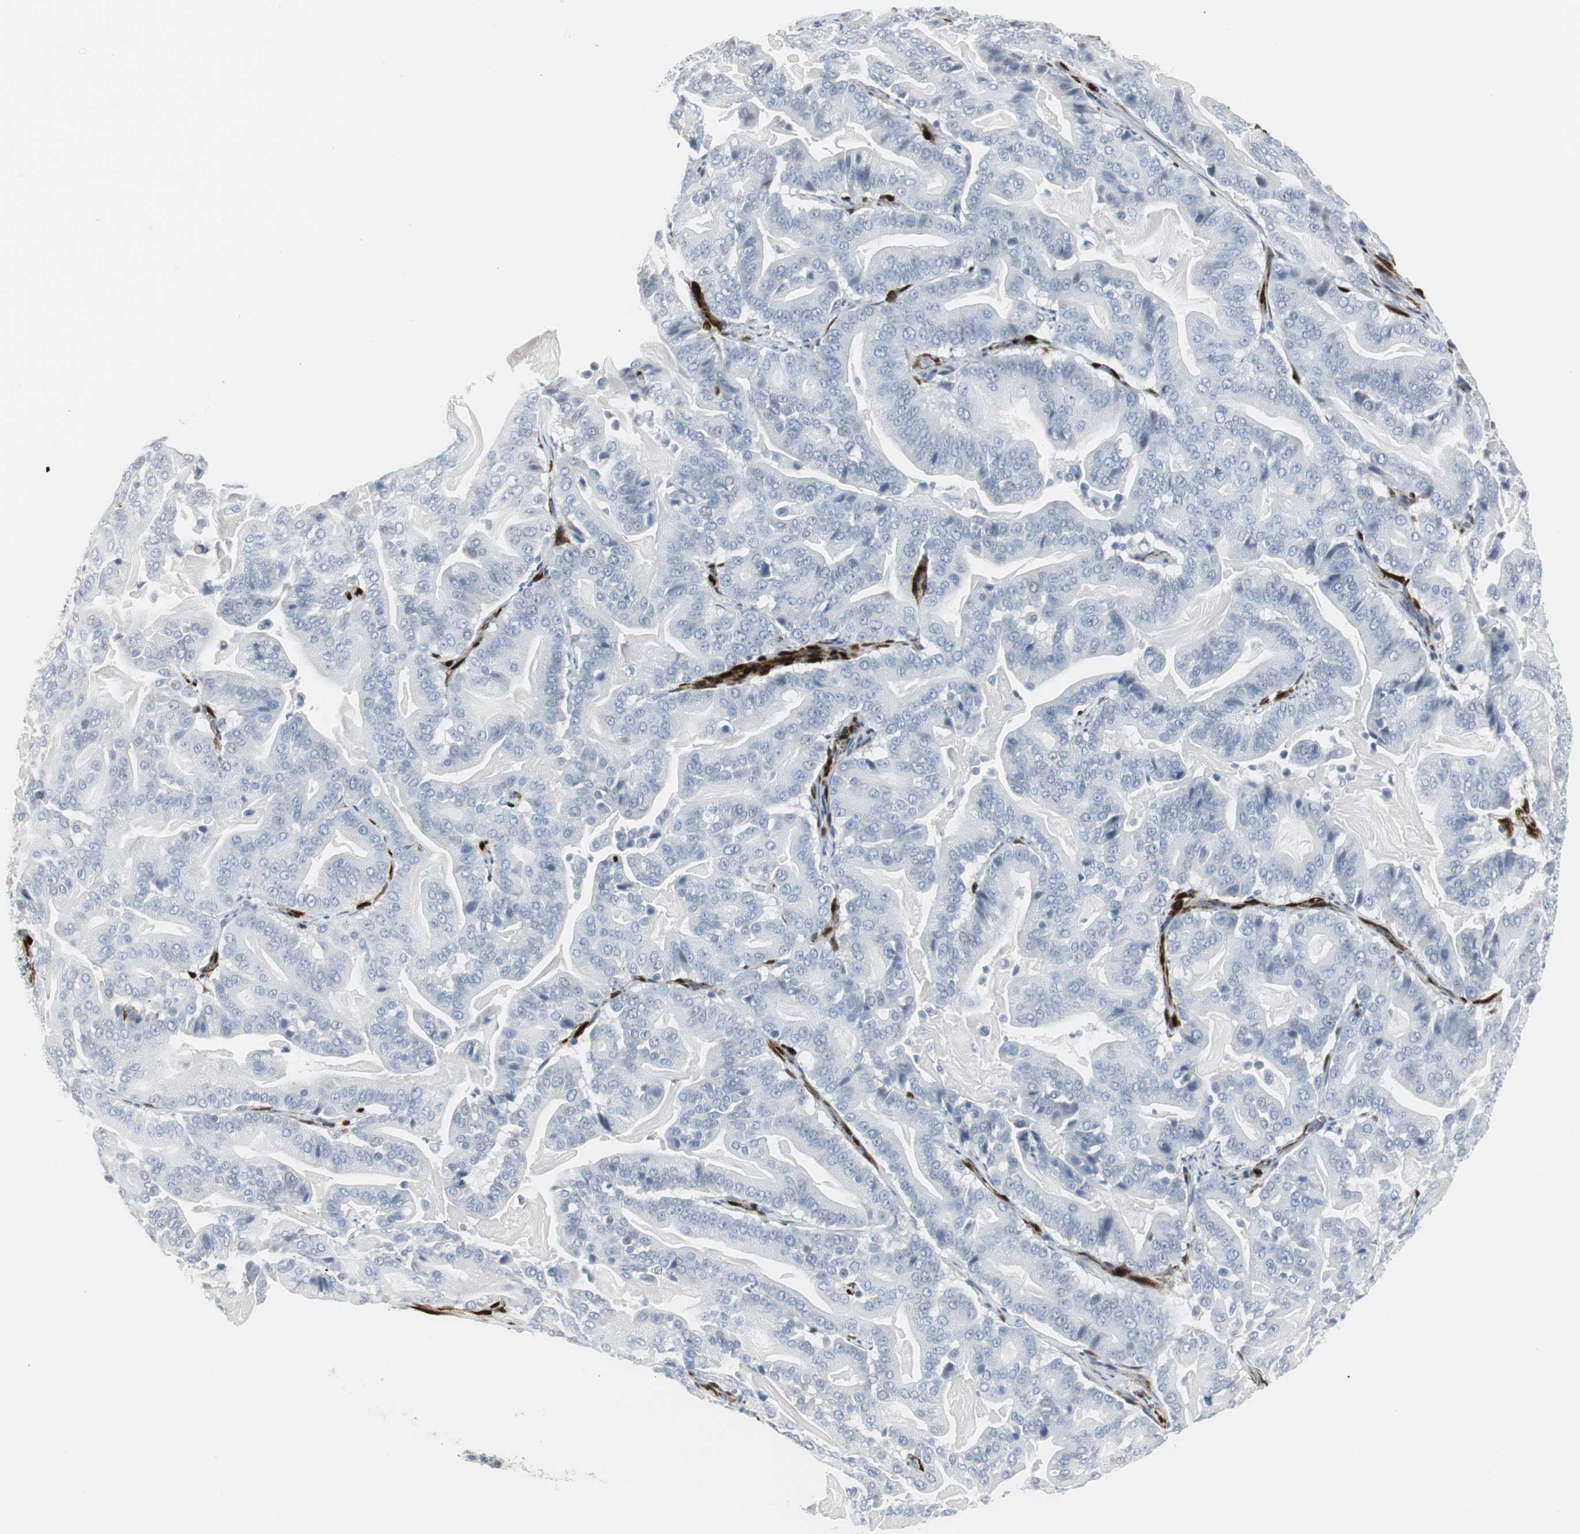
{"staining": {"intensity": "negative", "quantity": "none", "location": "none"}, "tissue": "pancreatic cancer", "cell_type": "Tumor cells", "image_type": "cancer", "snomed": [{"axis": "morphology", "description": "Adenocarcinoma, NOS"}, {"axis": "topography", "description": "Pancreas"}], "caption": "A high-resolution histopathology image shows immunohistochemistry (IHC) staining of pancreatic adenocarcinoma, which reveals no significant expression in tumor cells.", "gene": "PPP1R14A", "patient": {"sex": "male", "age": 63}}